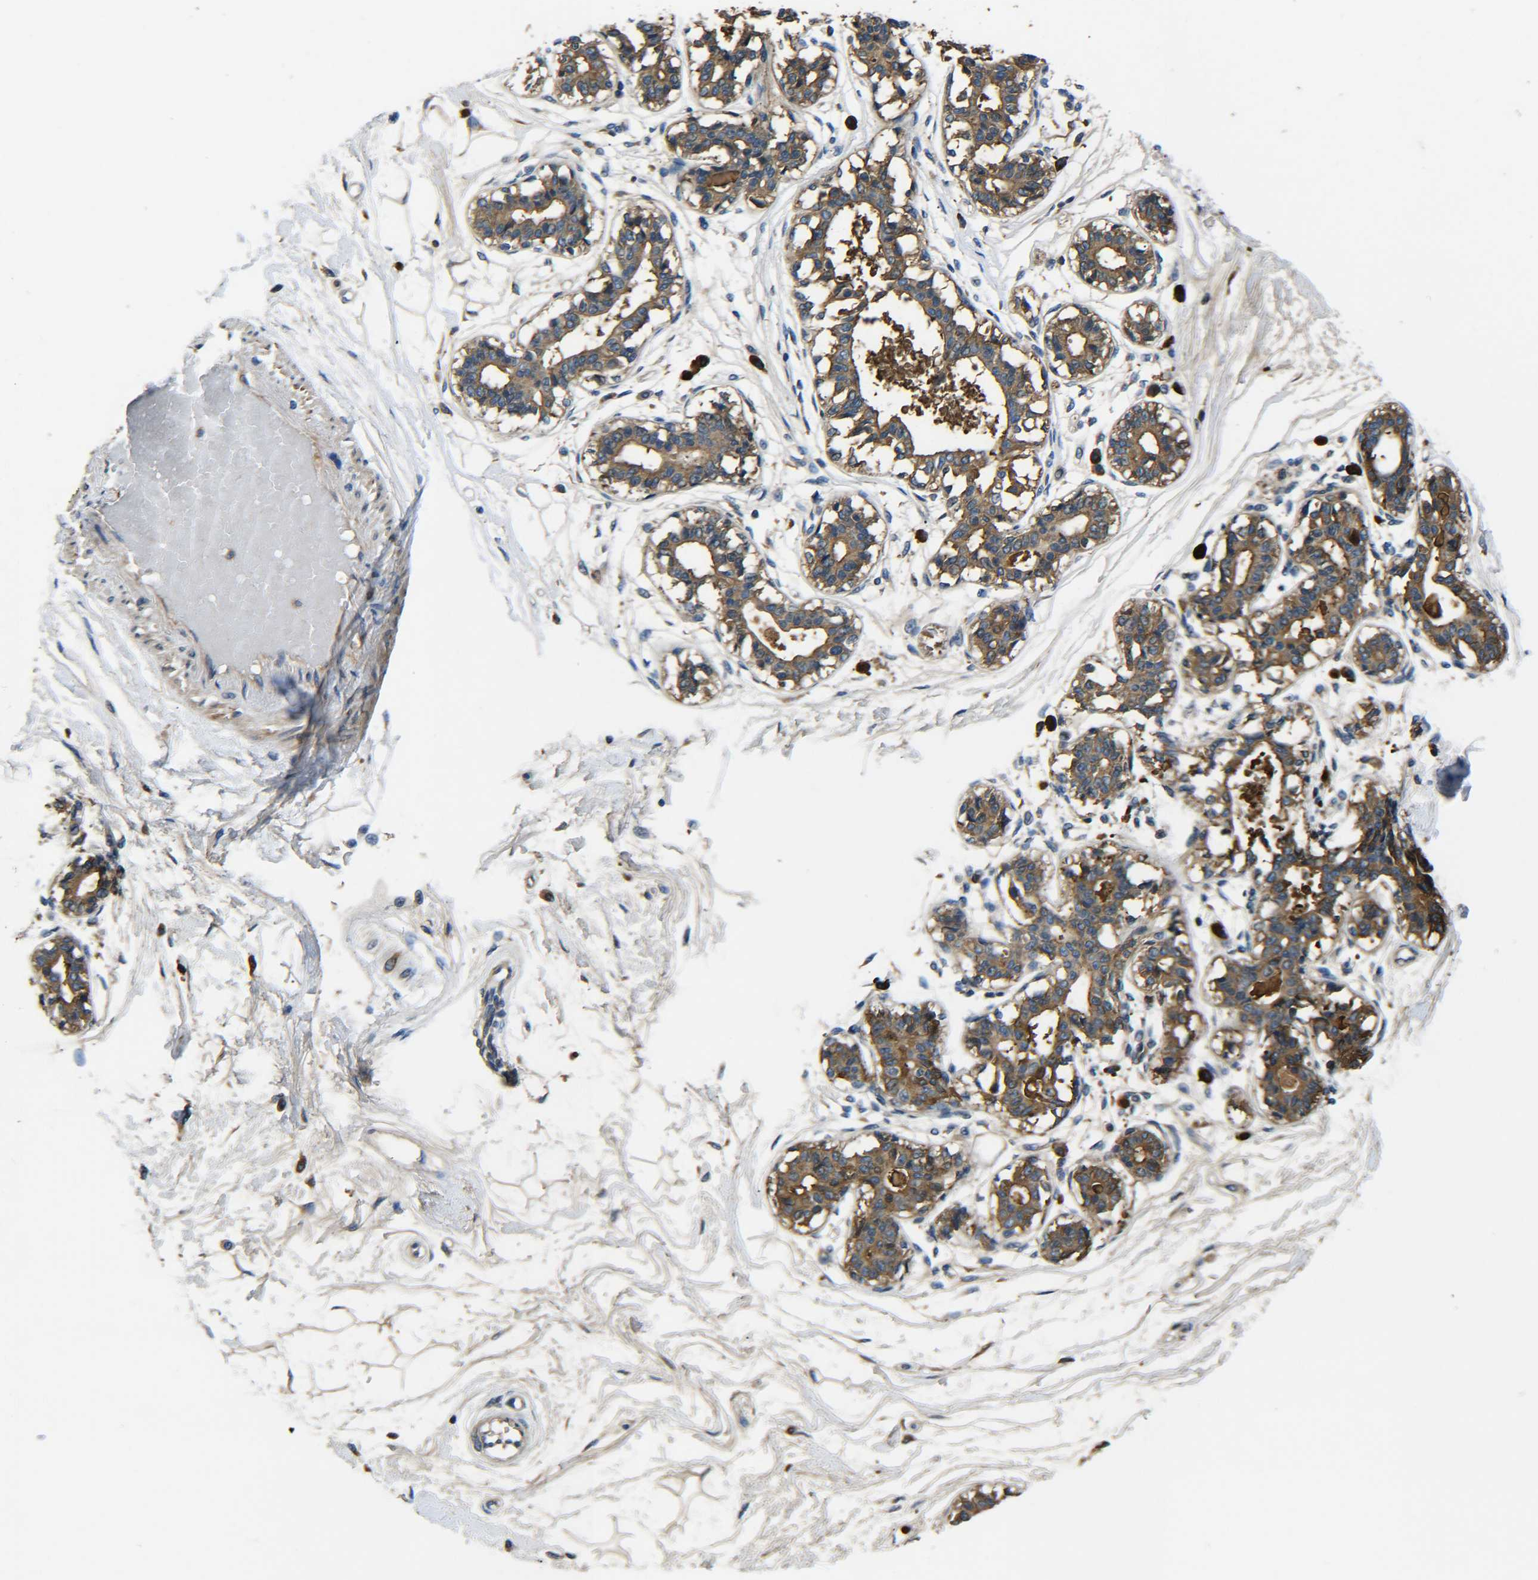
{"staining": {"intensity": "negative", "quantity": "none", "location": "none"}, "tissue": "breast", "cell_type": "Adipocytes", "image_type": "normal", "snomed": [{"axis": "morphology", "description": "Normal tissue, NOS"}, {"axis": "topography", "description": "Breast"}], "caption": "This micrograph is of benign breast stained with immunohistochemistry (IHC) to label a protein in brown with the nuclei are counter-stained blue. There is no staining in adipocytes.", "gene": "RAB1B", "patient": {"sex": "female", "age": 45}}